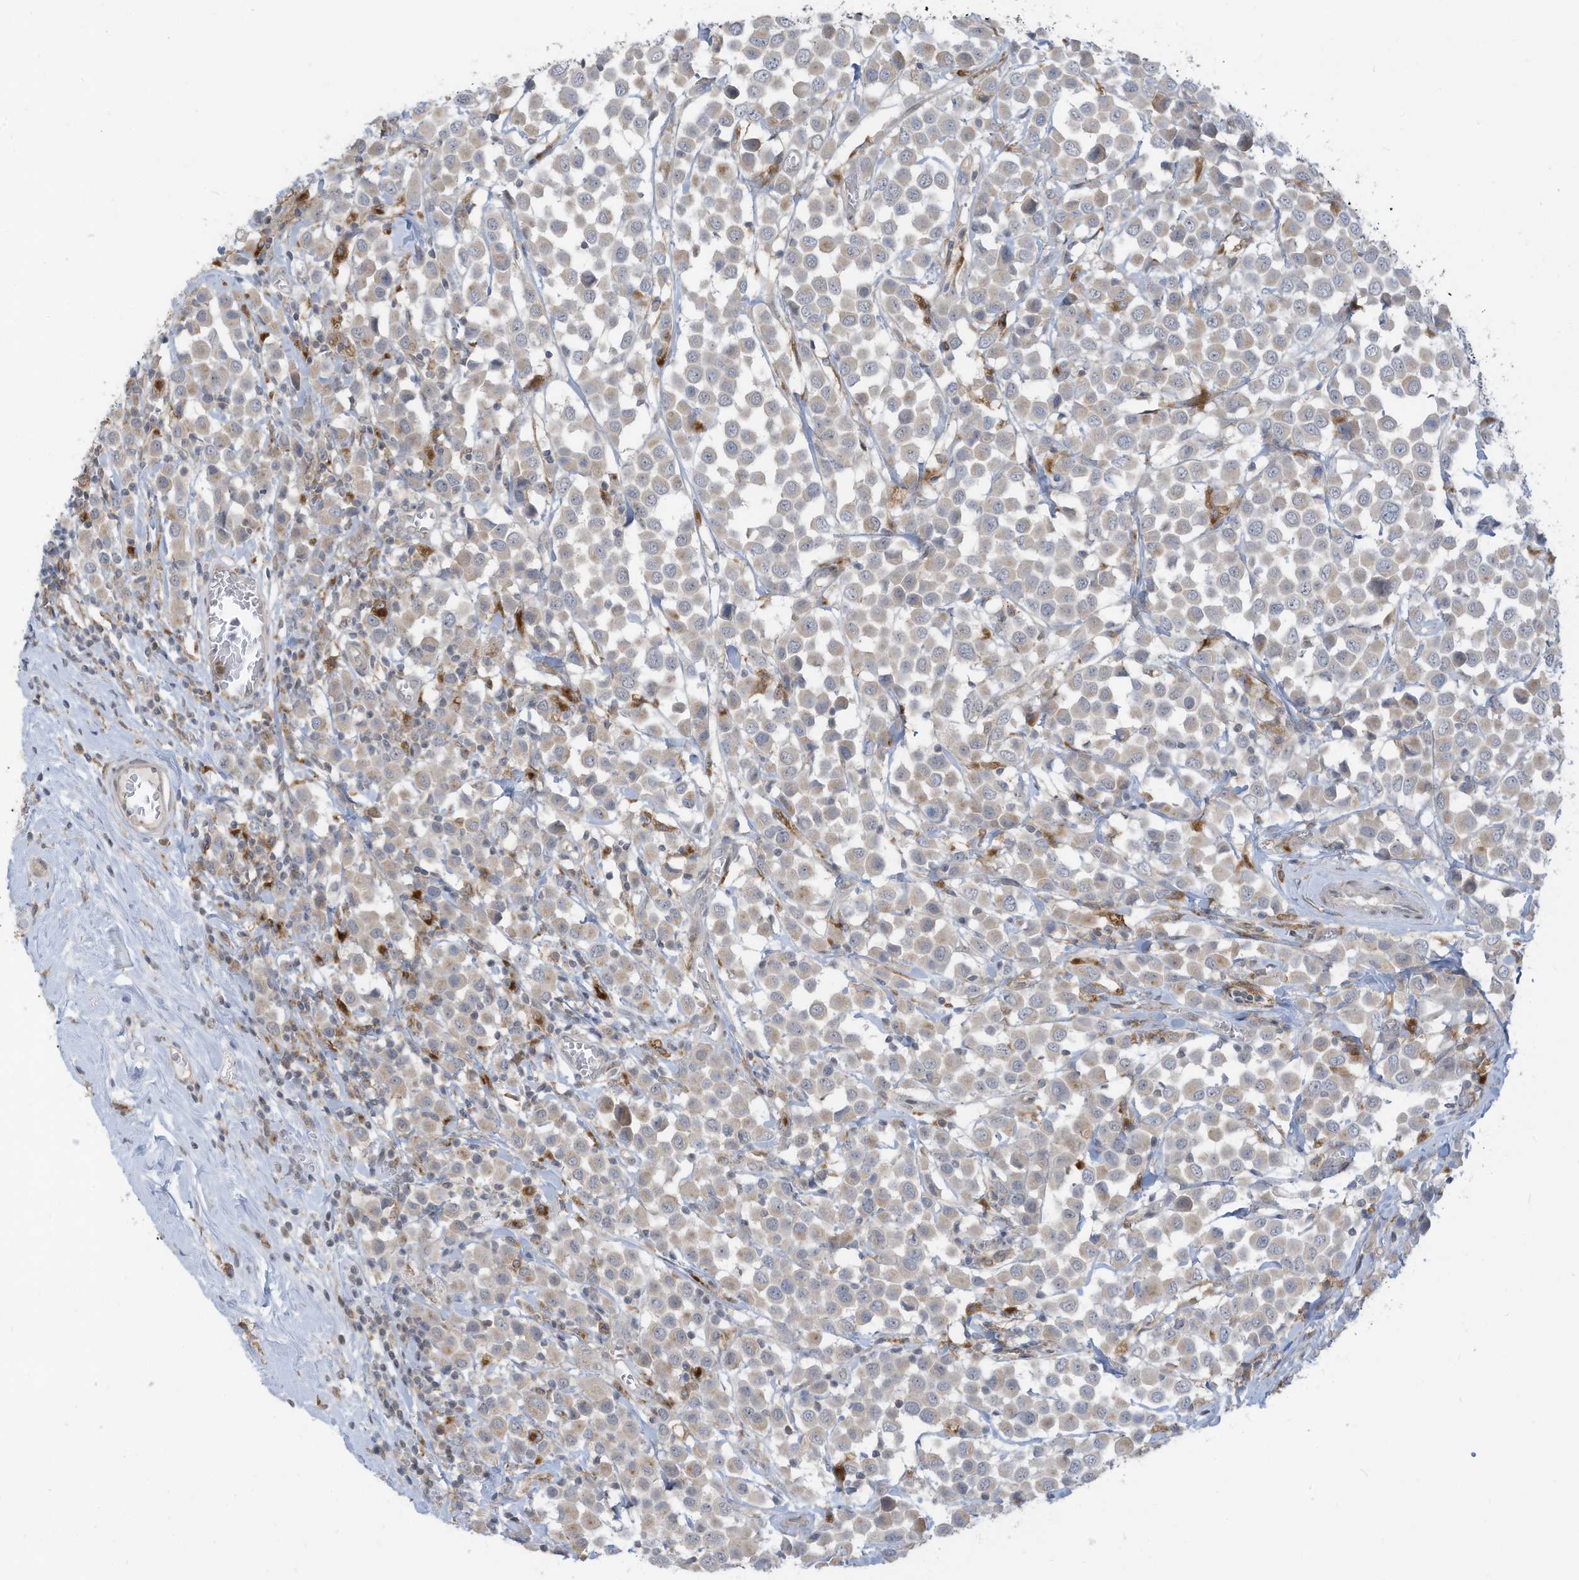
{"staining": {"intensity": "weak", "quantity": "25%-75%", "location": "cytoplasmic/membranous"}, "tissue": "breast cancer", "cell_type": "Tumor cells", "image_type": "cancer", "snomed": [{"axis": "morphology", "description": "Duct carcinoma"}, {"axis": "topography", "description": "Breast"}], "caption": "An immunohistochemistry (IHC) image of tumor tissue is shown. Protein staining in brown highlights weak cytoplasmic/membranous positivity in intraductal carcinoma (breast) within tumor cells. (brown staining indicates protein expression, while blue staining denotes nuclei).", "gene": "DZIP3", "patient": {"sex": "female", "age": 61}}